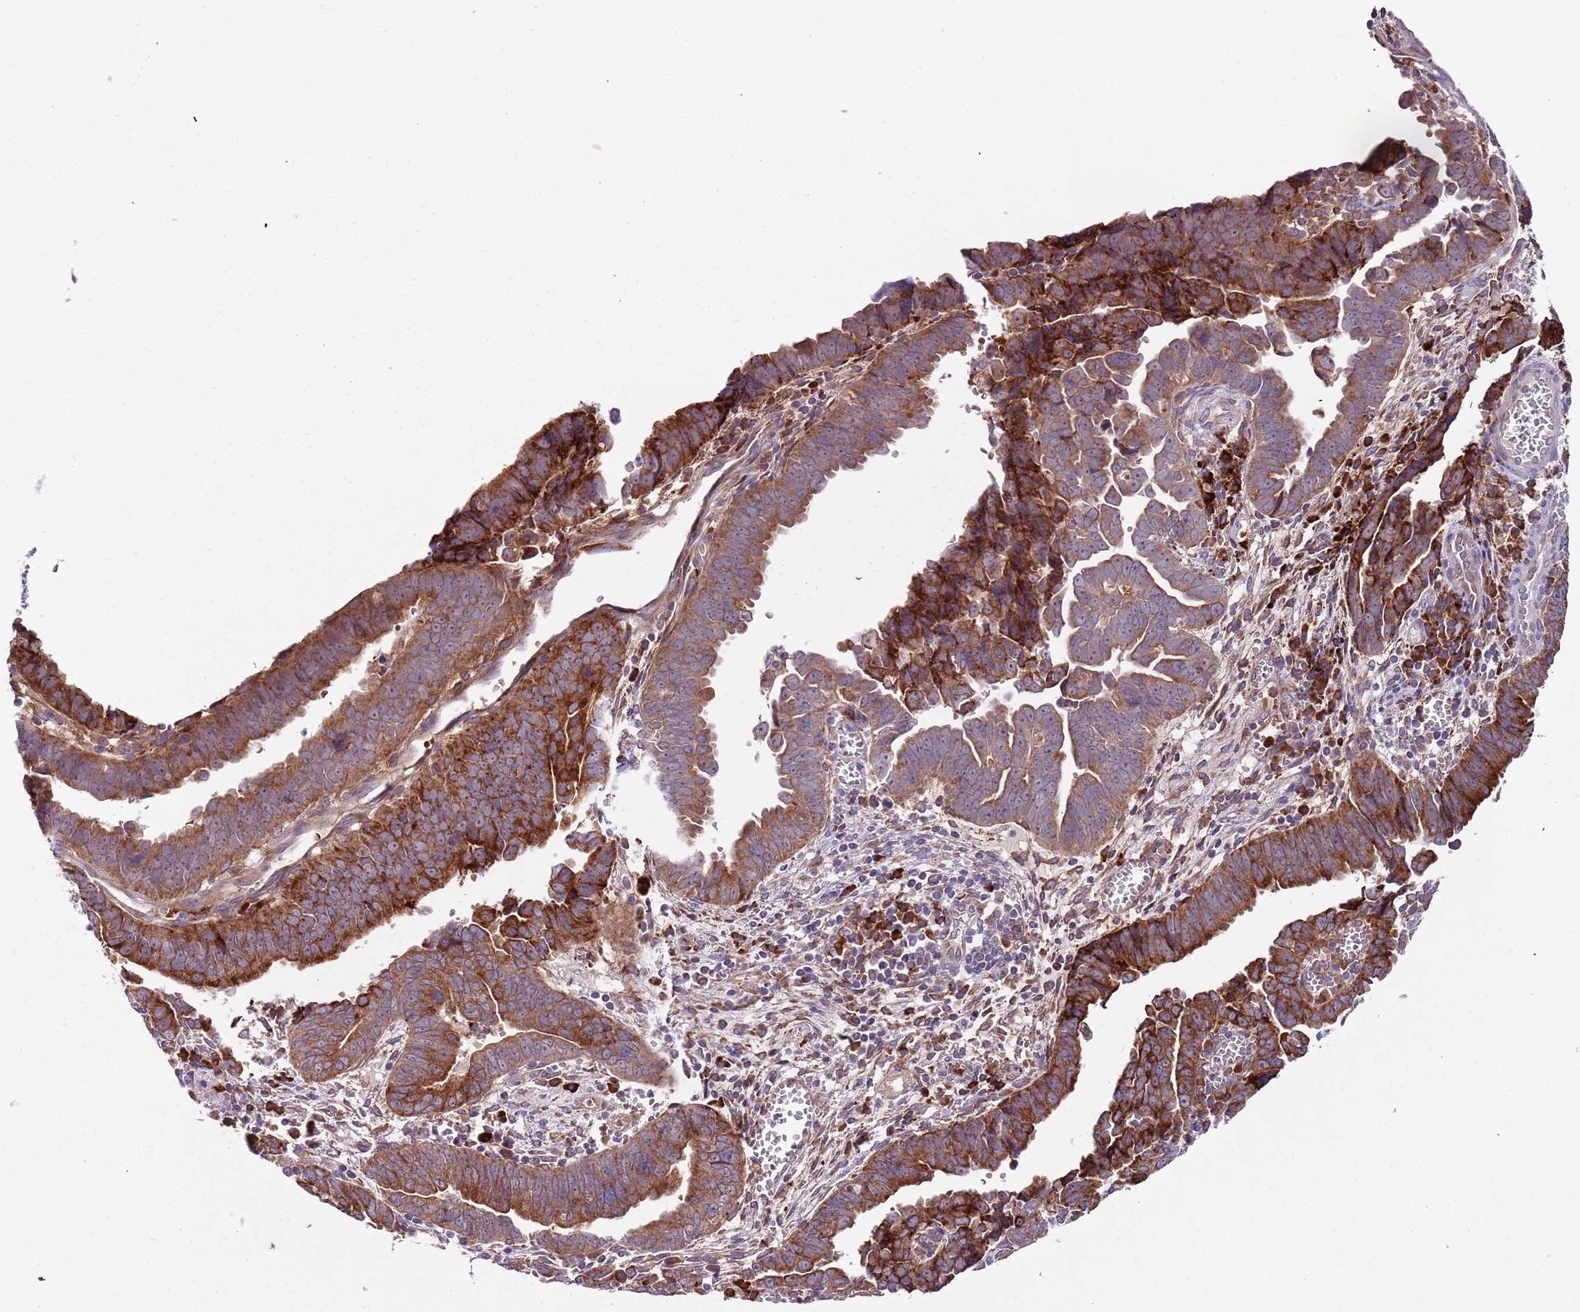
{"staining": {"intensity": "strong", "quantity": ">75%", "location": "cytoplasmic/membranous"}, "tissue": "endometrial cancer", "cell_type": "Tumor cells", "image_type": "cancer", "snomed": [{"axis": "morphology", "description": "Adenocarcinoma, NOS"}, {"axis": "topography", "description": "Endometrium"}], "caption": "Approximately >75% of tumor cells in human adenocarcinoma (endometrial) show strong cytoplasmic/membranous protein staining as visualized by brown immunohistochemical staining.", "gene": "VWCE", "patient": {"sex": "female", "age": 75}}